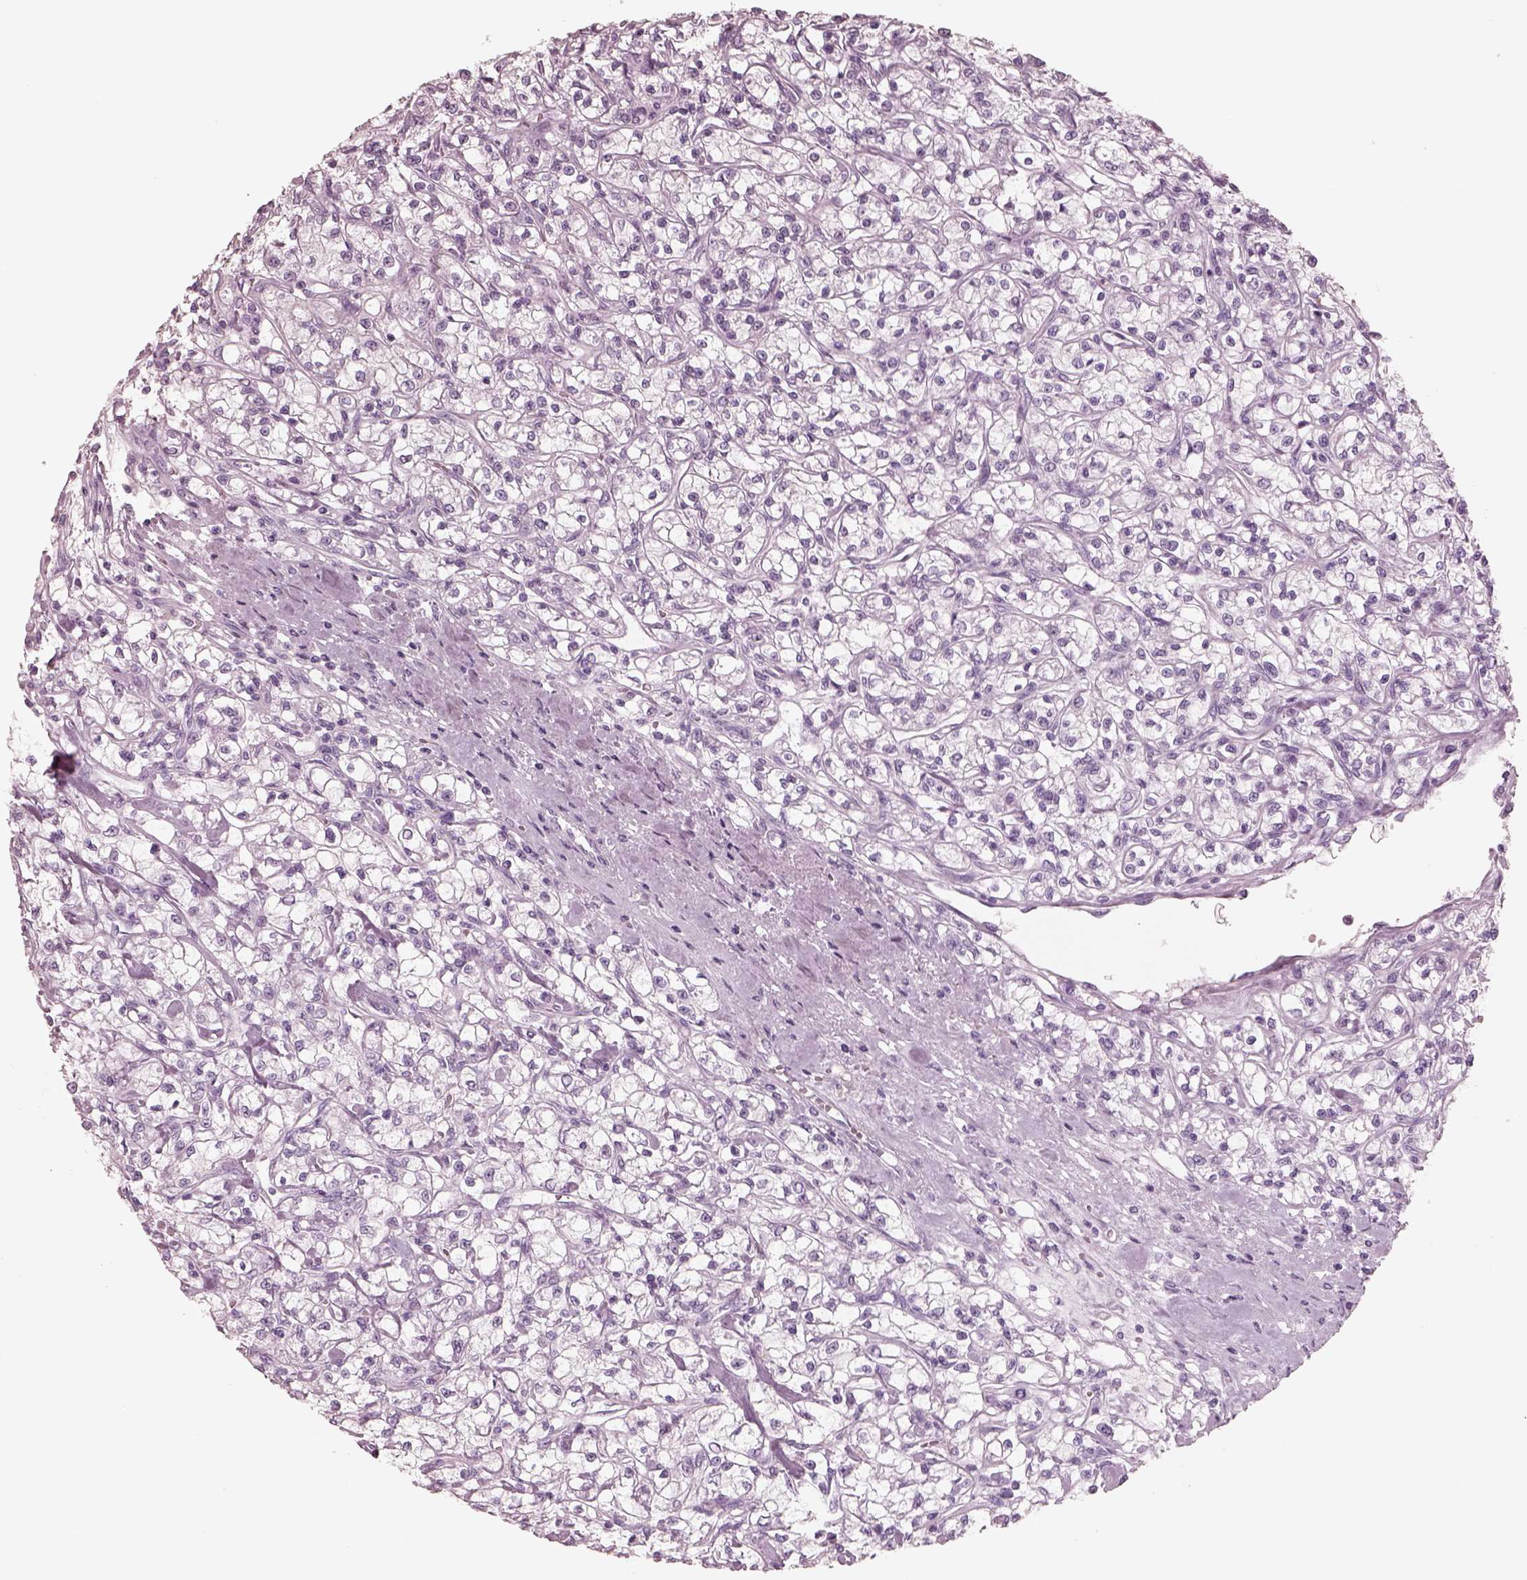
{"staining": {"intensity": "negative", "quantity": "none", "location": "none"}, "tissue": "renal cancer", "cell_type": "Tumor cells", "image_type": "cancer", "snomed": [{"axis": "morphology", "description": "Adenocarcinoma, NOS"}, {"axis": "topography", "description": "Kidney"}], "caption": "Immunohistochemistry (IHC) micrograph of human adenocarcinoma (renal) stained for a protein (brown), which shows no staining in tumor cells.", "gene": "ELANE", "patient": {"sex": "female", "age": 59}}